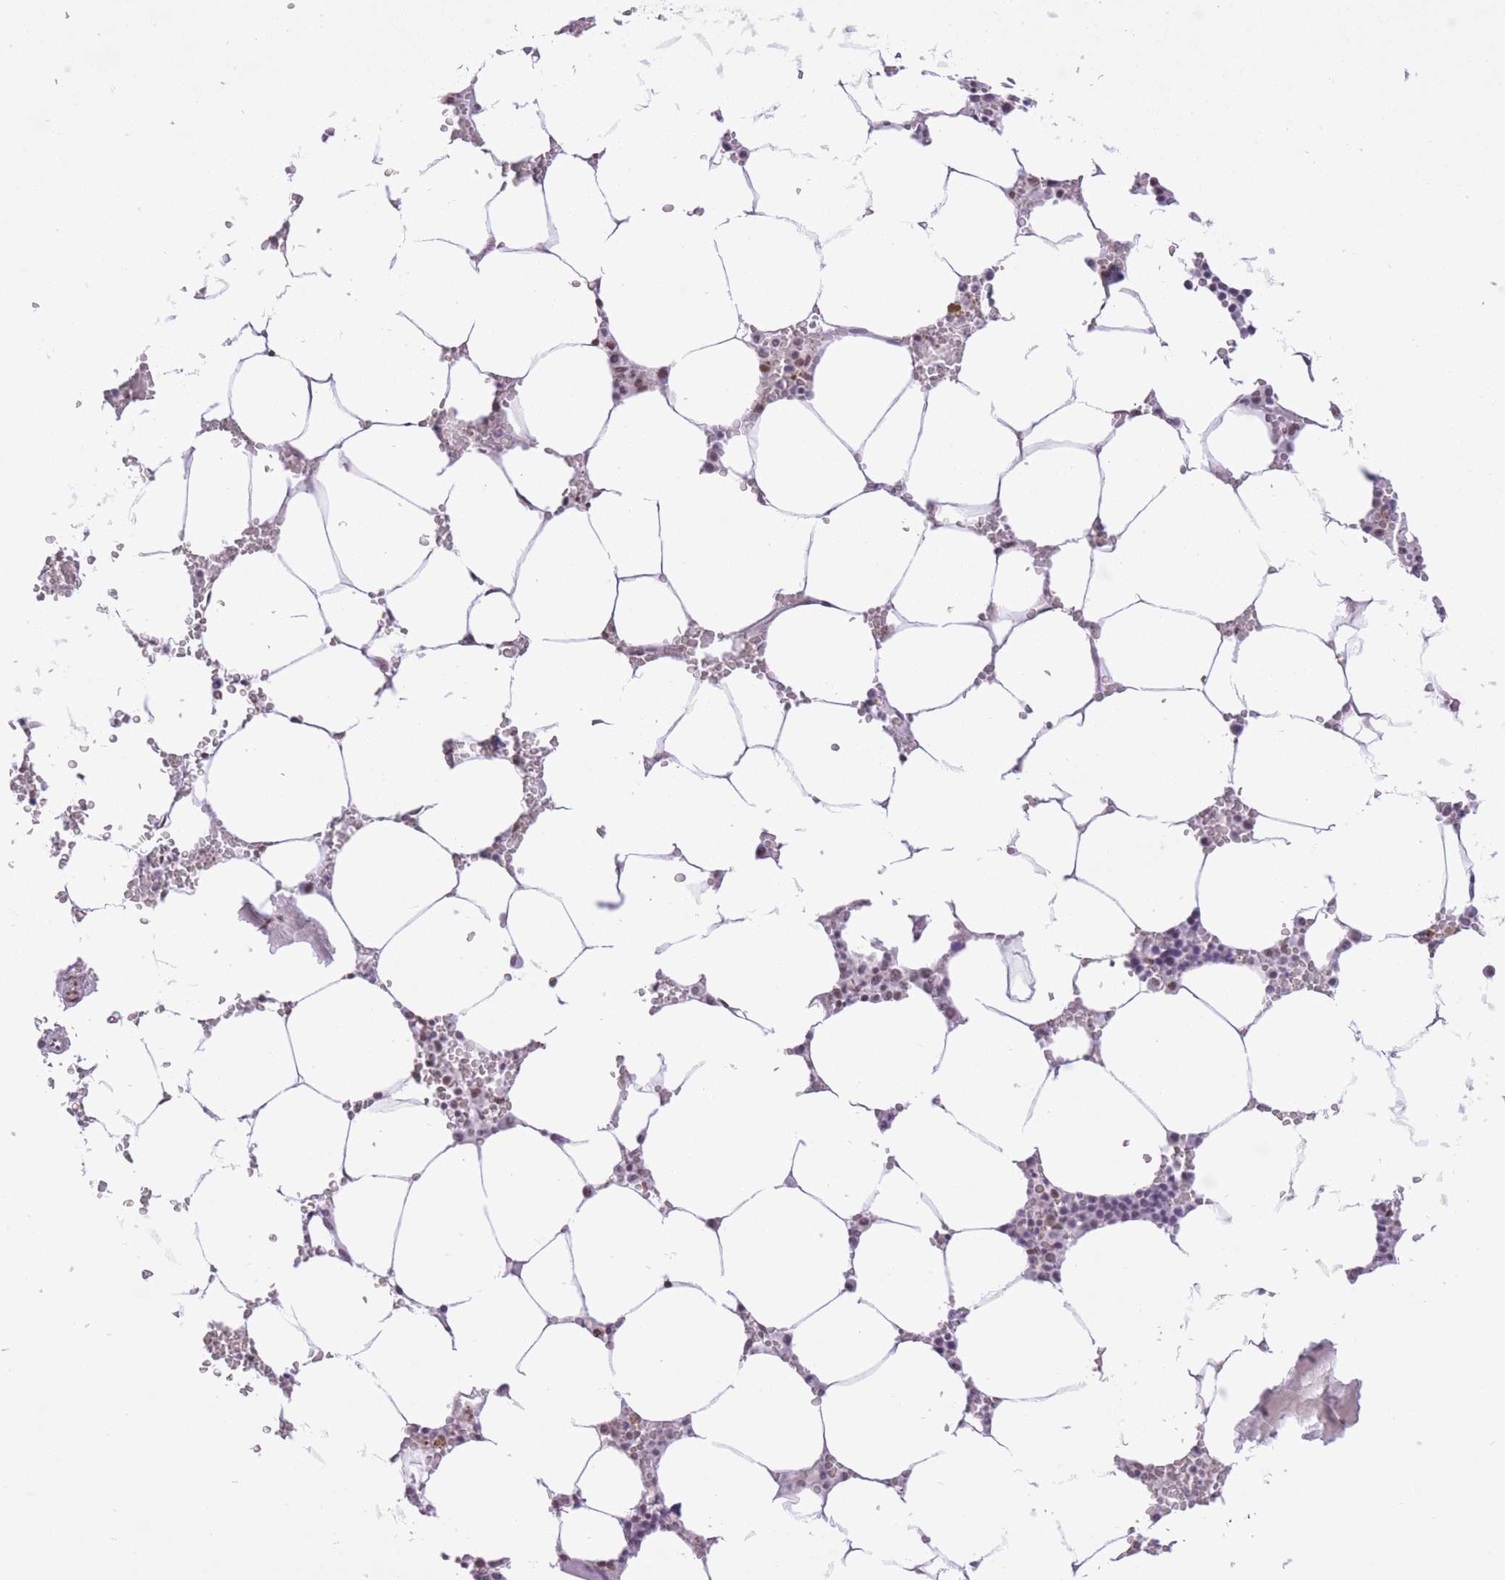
{"staining": {"intensity": "moderate", "quantity": "25%-75%", "location": "nuclear"}, "tissue": "bone marrow", "cell_type": "Hematopoietic cells", "image_type": "normal", "snomed": [{"axis": "morphology", "description": "Normal tissue, NOS"}, {"axis": "topography", "description": "Bone marrow"}], "caption": "This micrograph exhibits immunohistochemistry (IHC) staining of normal bone marrow, with medium moderate nuclear staining in approximately 25%-75% of hematopoietic cells.", "gene": "ZBED5", "patient": {"sex": "male", "age": 70}}